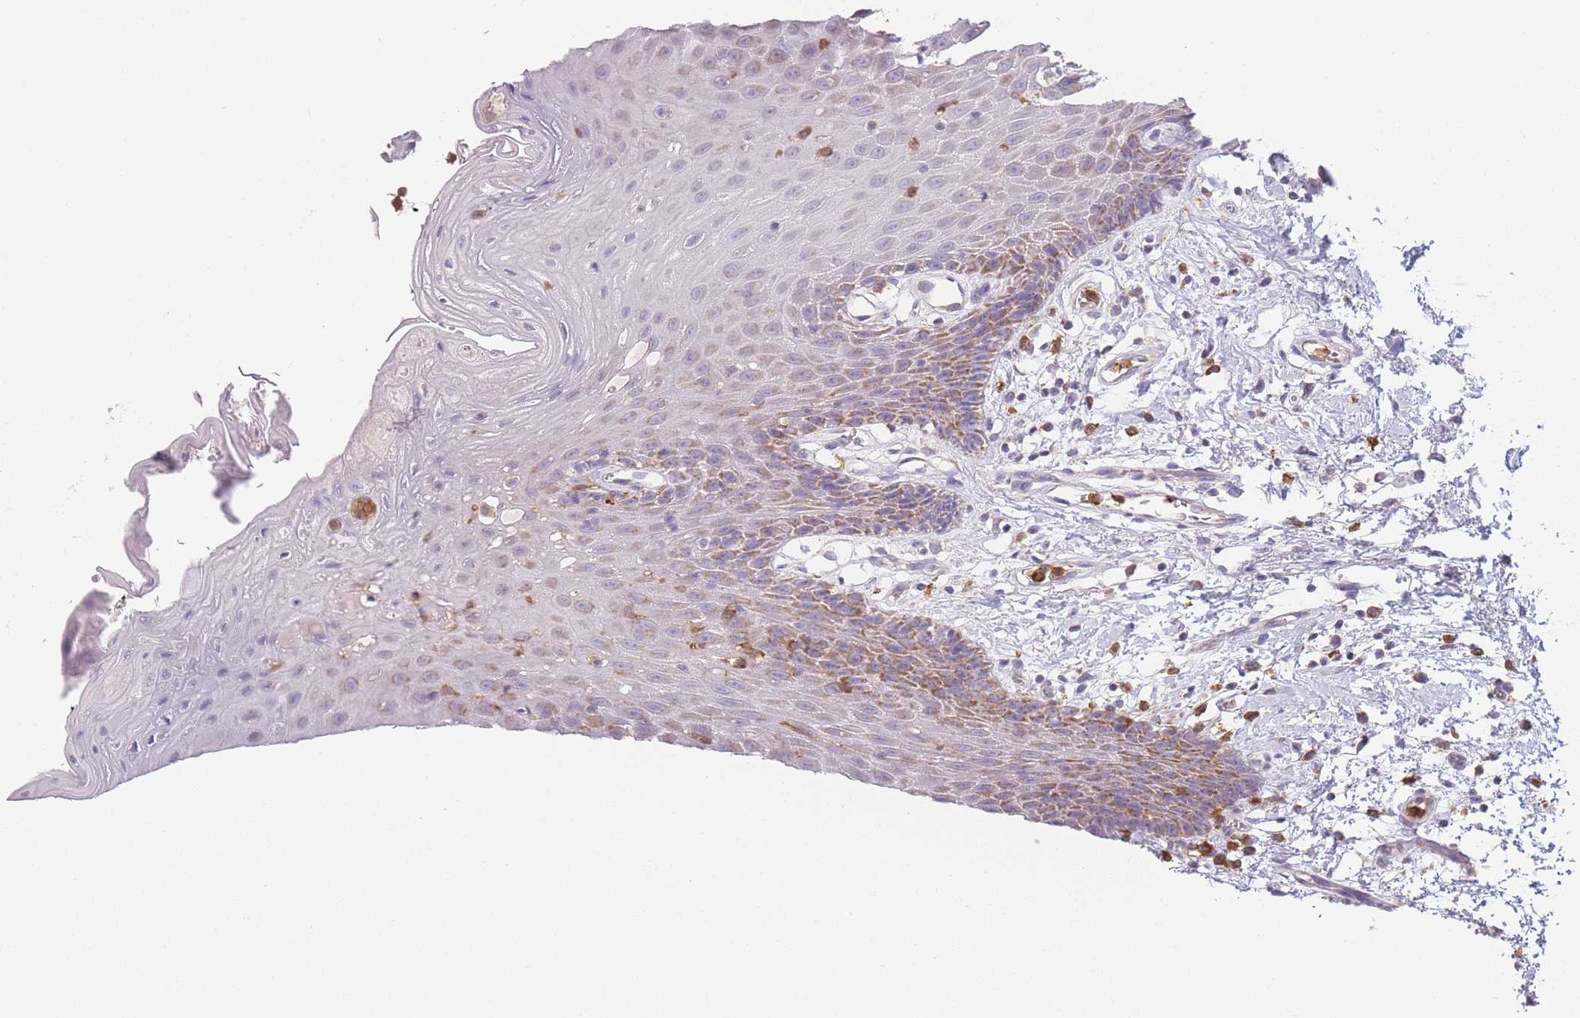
{"staining": {"intensity": "moderate", "quantity": "25%-75%", "location": "cytoplasmic/membranous"}, "tissue": "oral mucosa", "cell_type": "Squamous epithelial cells", "image_type": "normal", "snomed": [{"axis": "morphology", "description": "Normal tissue, NOS"}, {"axis": "topography", "description": "Oral tissue"}, {"axis": "topography", "description": "Tounge, NOS"}], "caption": "IHC image of benign oral mucosa: oral mucosa stained using immunohistochemistry (IHC) displays medium levels of moderate protein expression localized specifically in the cytoplasmic/membranous of squamous epithelial cells, appearing as a cytoplasmic/membranous brown color.", "gene": "PRAM1", "patient": {"sex": "female", "age": 59}}